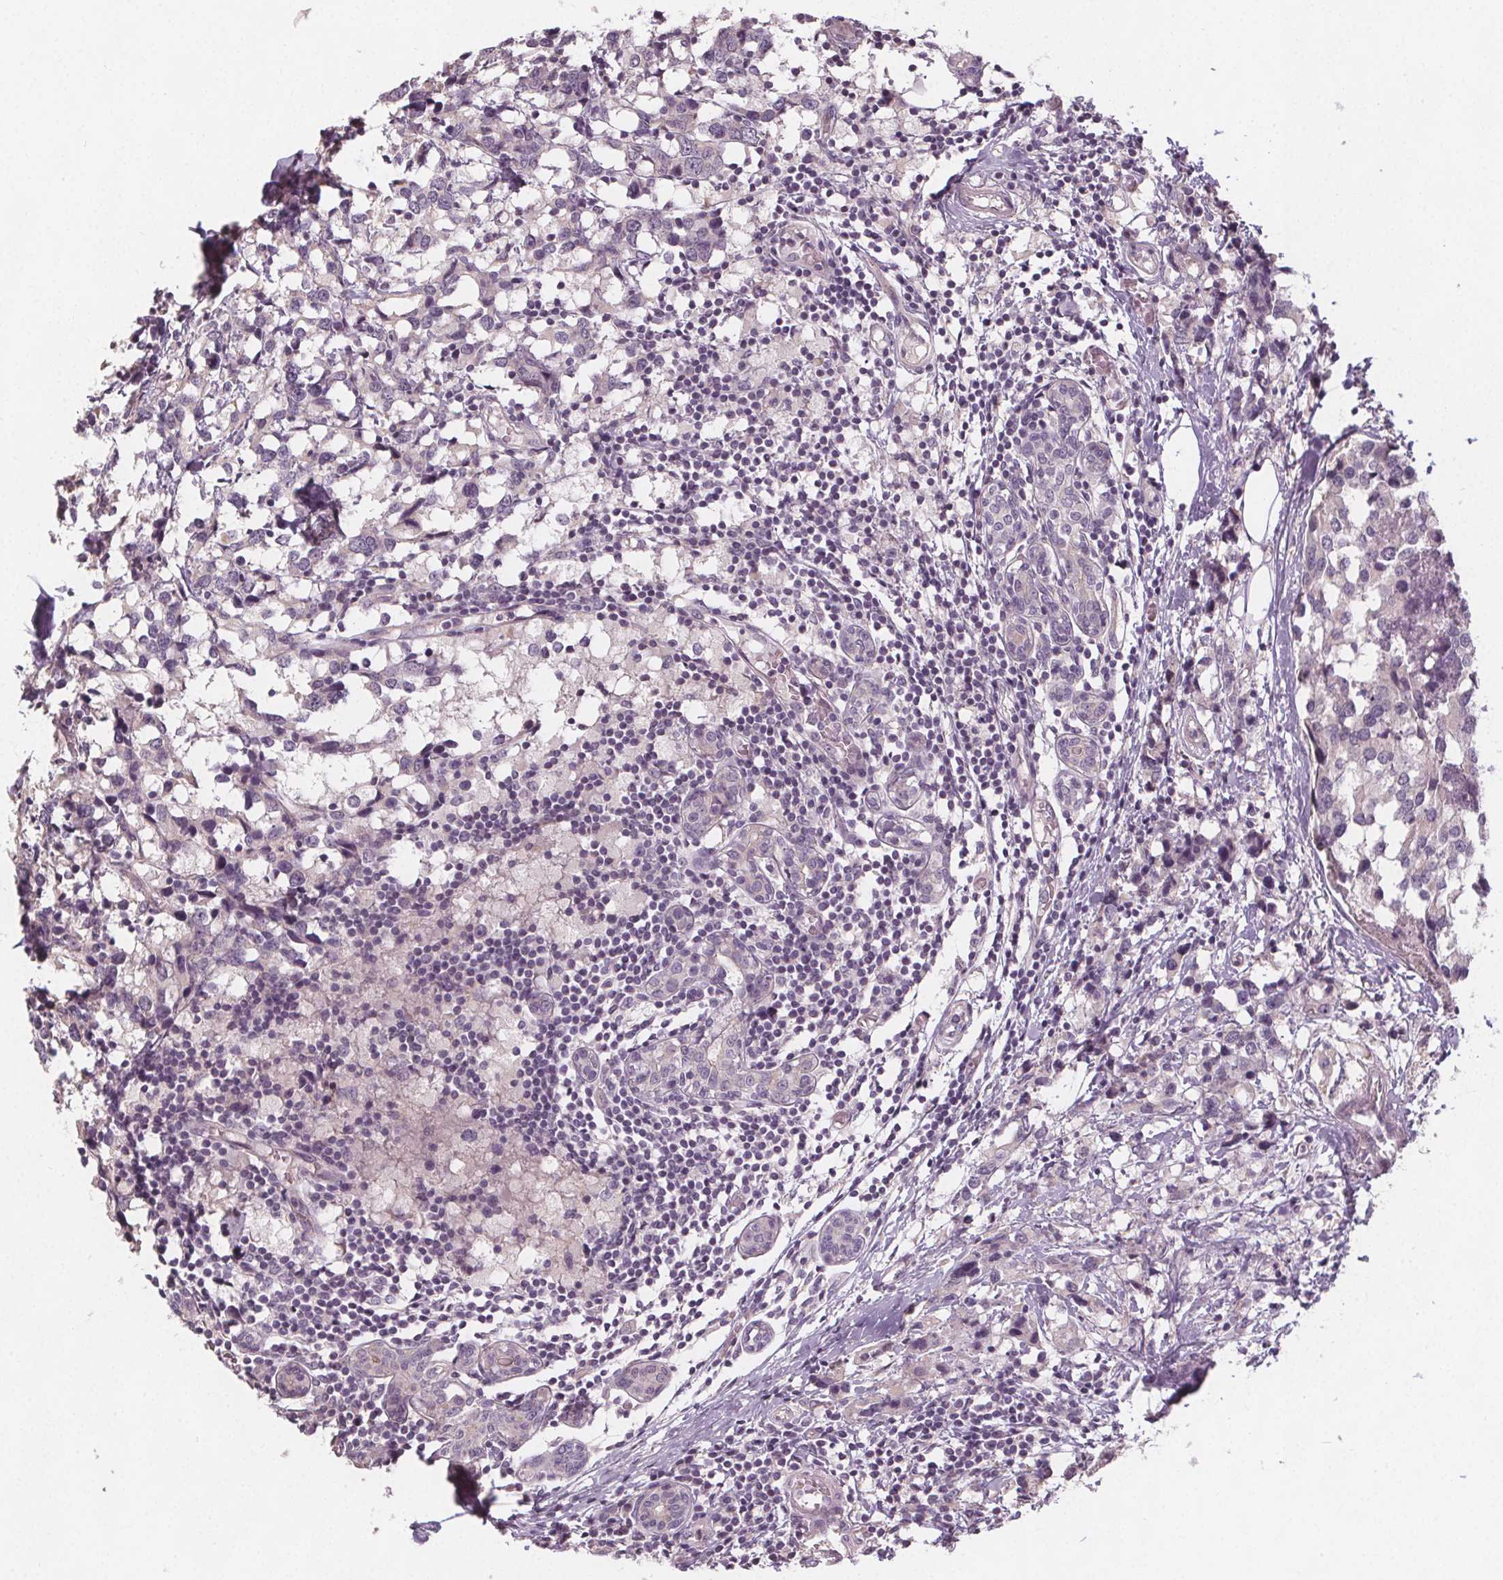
{"staining": {"intensity": "negative", "quantity": "none", "location": "none"}, "tissue": "breast cancer", "cell_type": "Tumor cells", "image_type": "cancer", "snomed": [{"axis": "morphology", "description": "Lobular carcinoma"}, {"axis": "topography", "description": "Breast"}], "caption": "Immunohistochemistry histopathology image of human breast cancer (lobular carcinoma) stained for a protein (brown), which exhibits no staining in tumor cells.", "gene": "VNN1", "patient": {"sex": "female", "age": 59}}